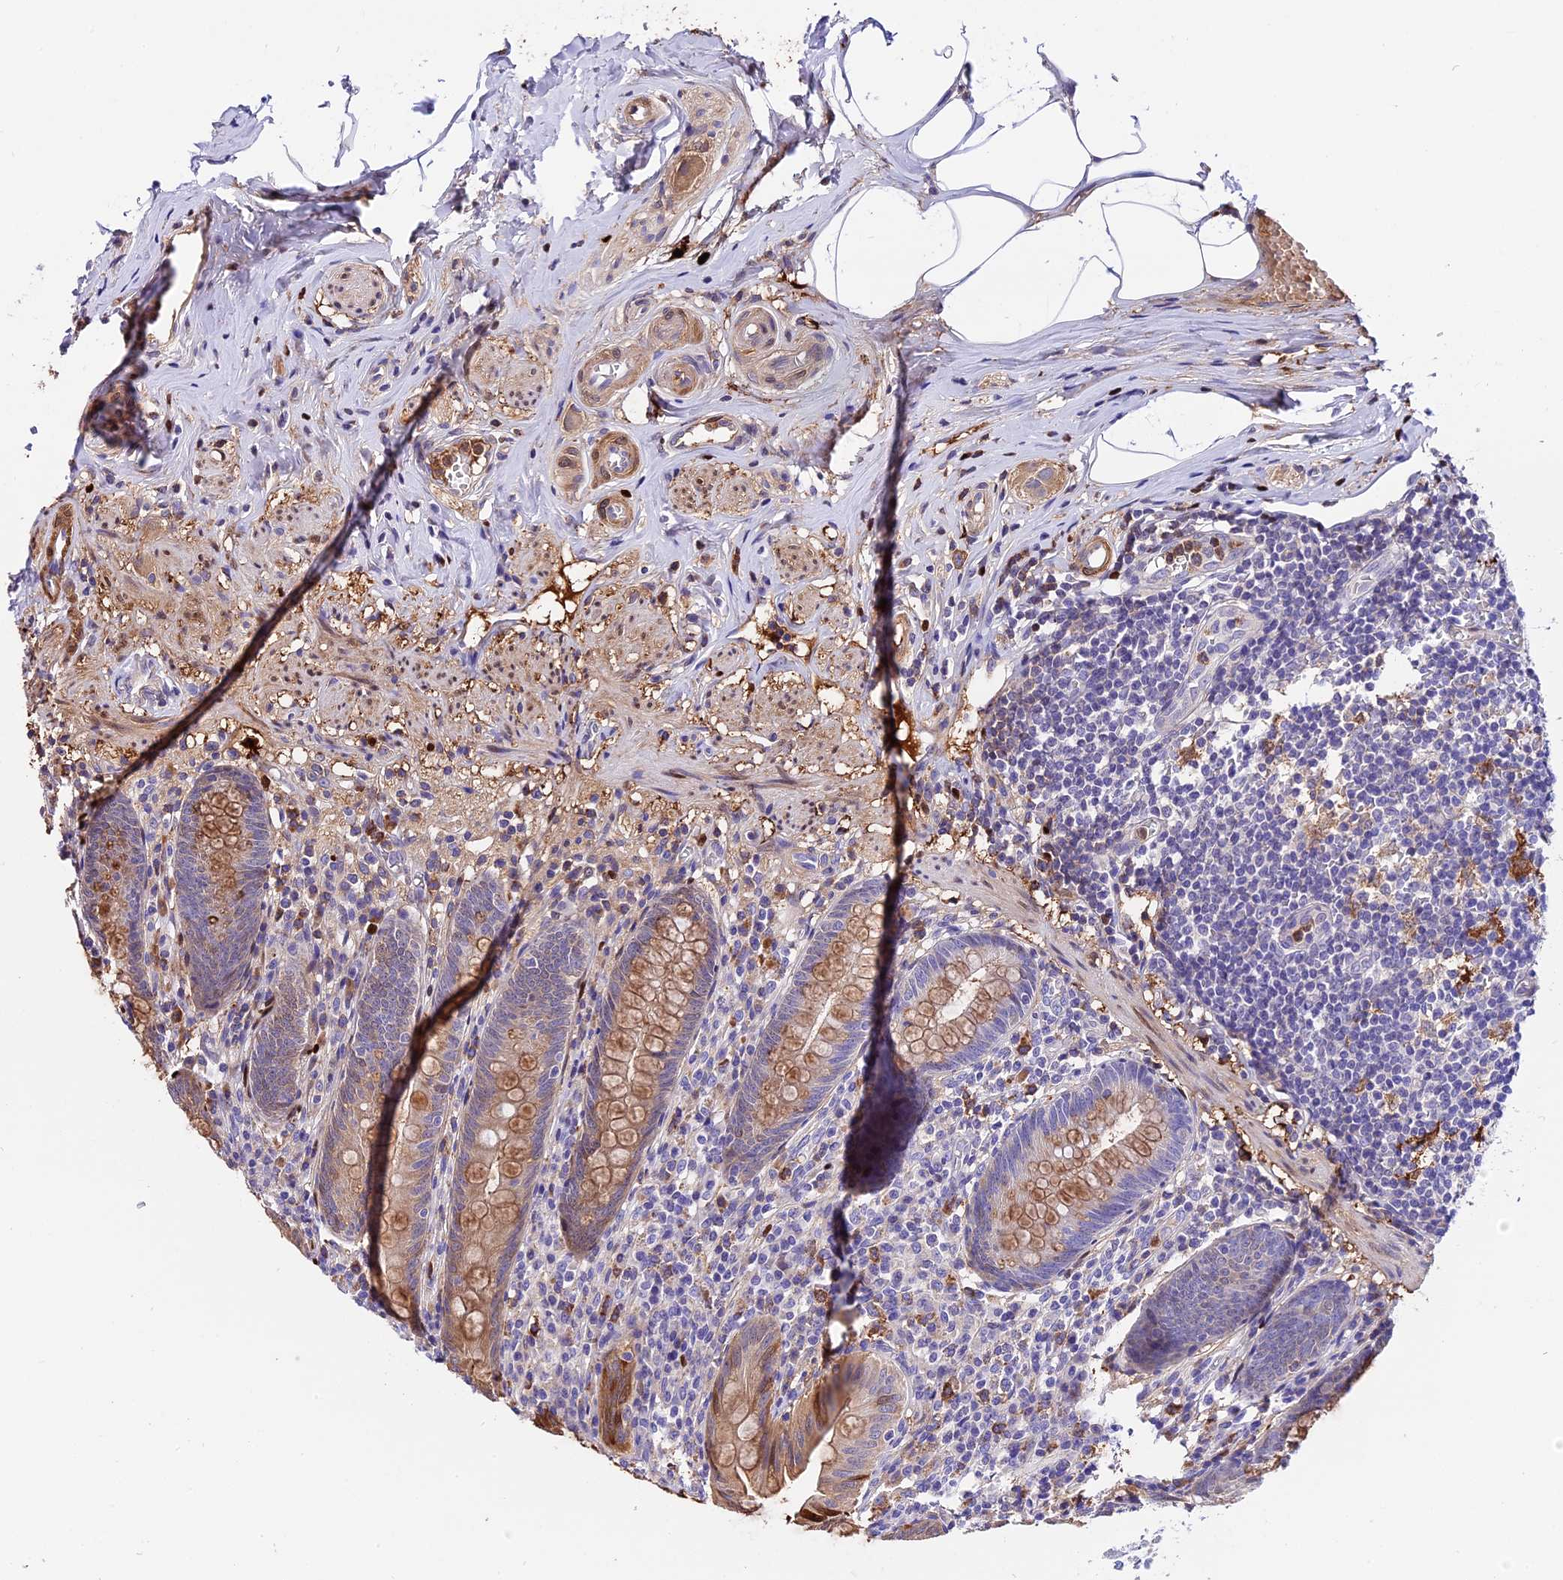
{"staining": {"intensity": "moderate", "quantity": ">75%", "location": "cytoplasmic/membranous"}, "tissue": "appendix", "cell_type": "Glandular cells", "image_type": "normal", "snomed": [{"axis": "morphology", "description": "Normal tissue, NOS"}, {"axis": "topography", "description": "Appendix"}], "caption": "This histopathology image shows immunohistochemistry (IHC) staining of benign appendix, with medium moderate cytoplasmic/membranous staining in about >75% of glandular cells.", "gene": "MAP3K7CL", "patient": {"sex": "male", "age": 55}}